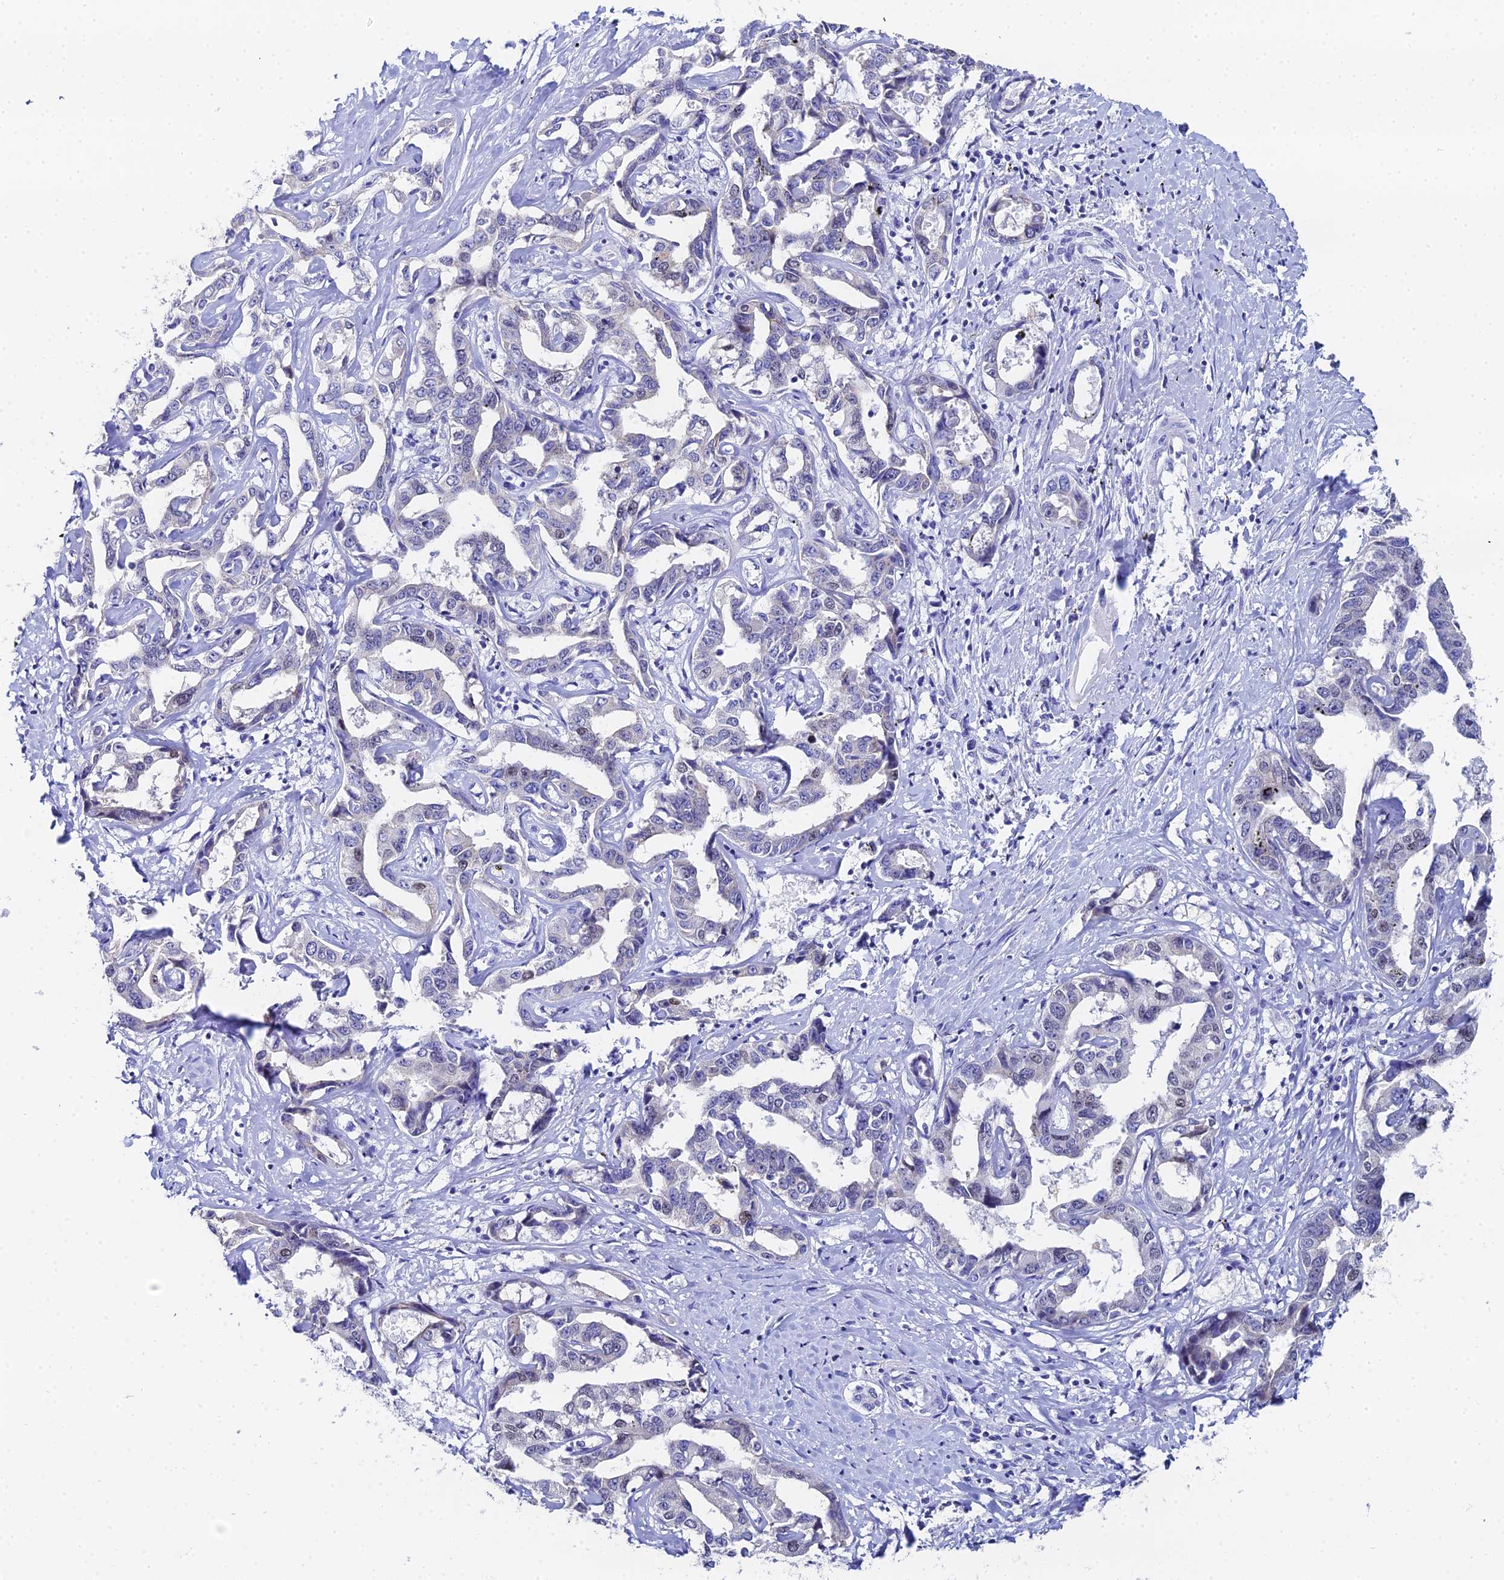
{"staining": {"intensity": "moderate", "quantity": "<25%", "location": "nuclear"}, "tissue": "liver cancer", "cell_type": "Tumor cells", "image_type": "cancer", "snomed": [{"axis": "morphology", "description": "Cholangiocarcinoma"}, {"axis": "topography", "description": "Liver"}], "caption": "High-power microscopy captured an IHC image of liver cholangiocarcinoma, revealing moderate nuclear staining in approximately <25% of tumor cells.", "gene": "OCM", "patient": {"sex": "male", "age": 59}}